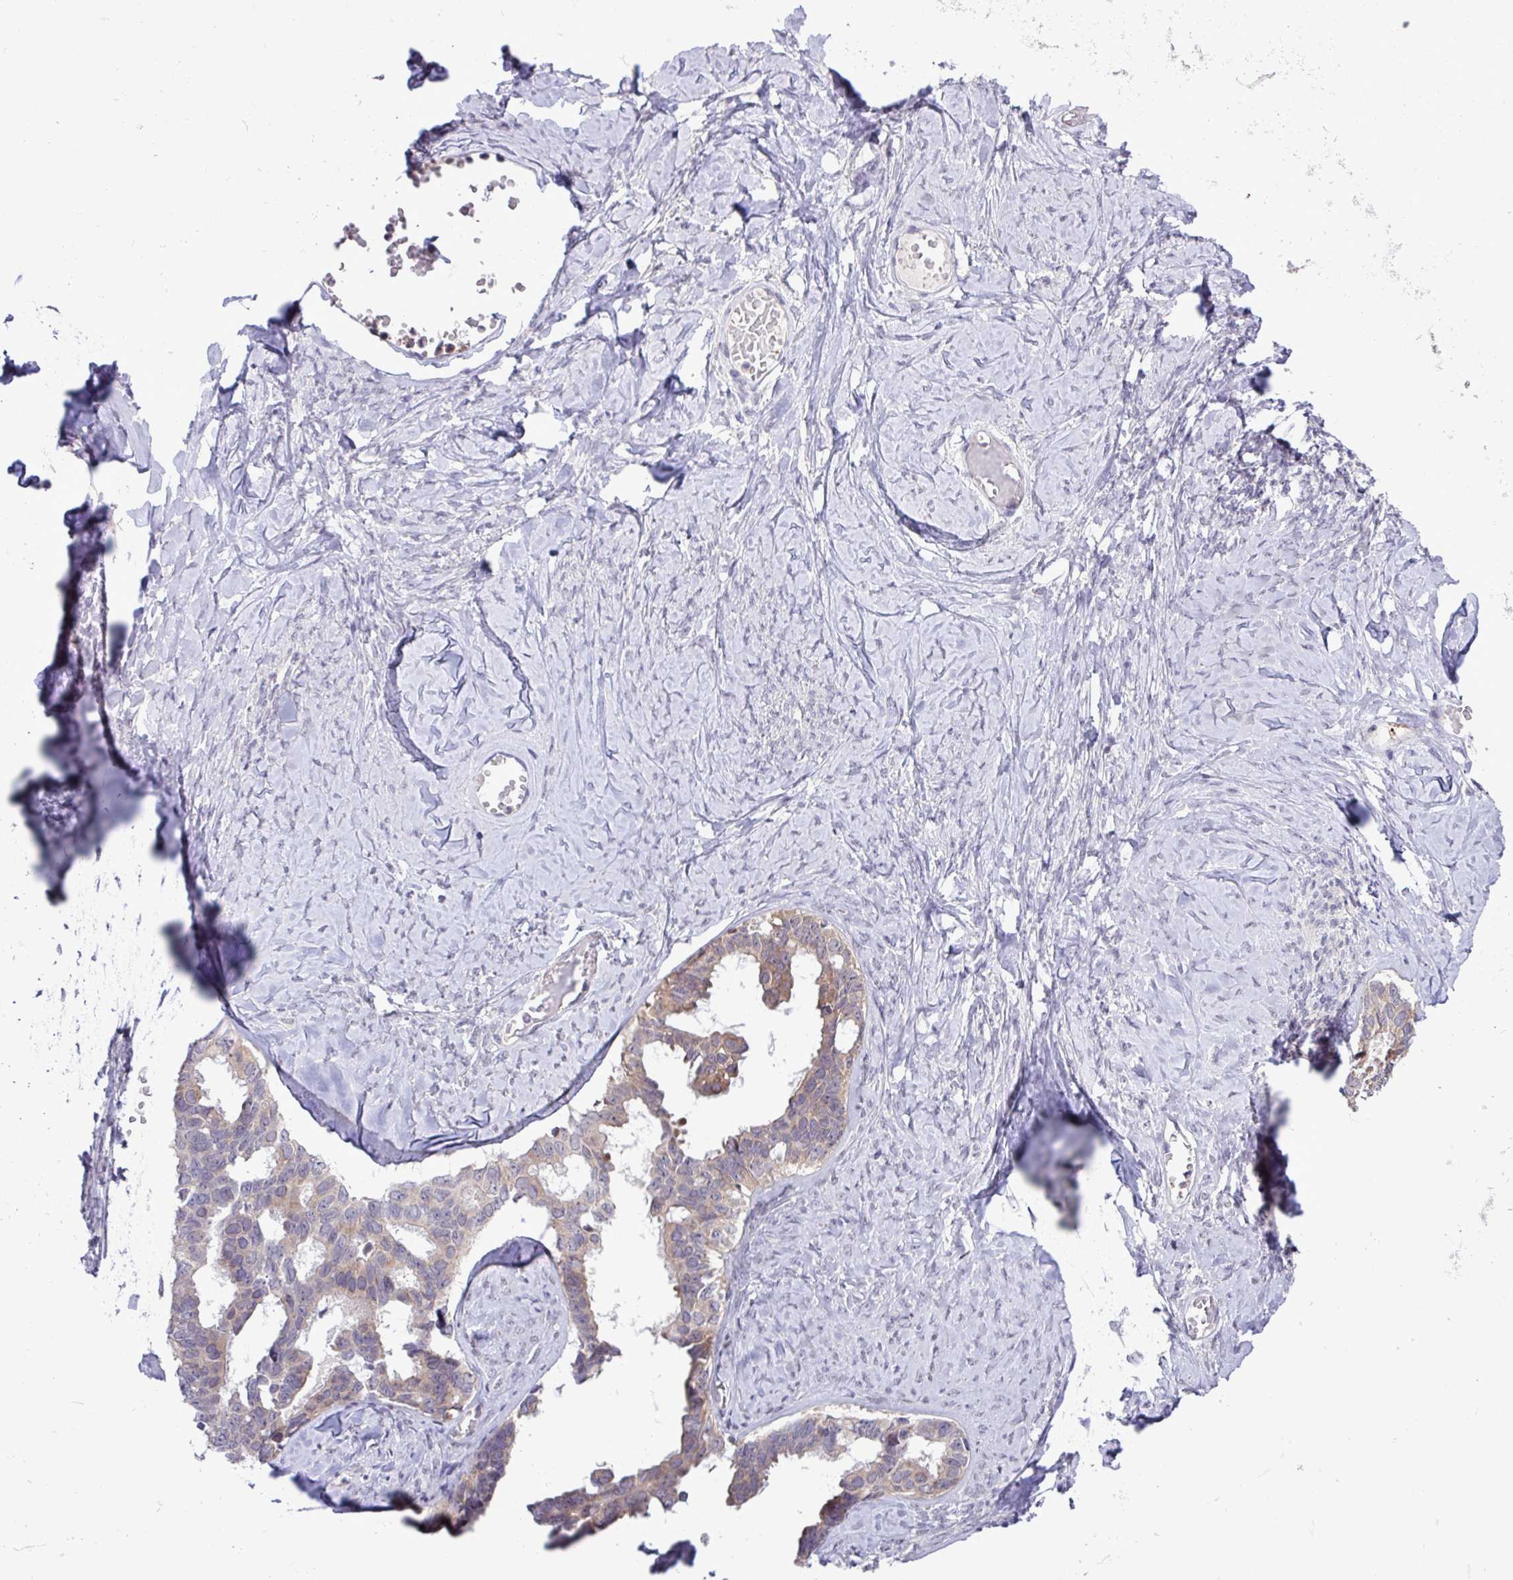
{"staining": {"intensity": "weak", "quantity": "25%-75%", "location": "cytoplasmic/membranous"}, "tissue": "ovarian cancer", "cell_type": "Tumor cells", "image_type": "cancer", "snomed": [{"axis": "morphology", "description": "Cystadenocarcinoma, serous, NOS"}, {"axis": "topography", "description": "Ovary"}], "caption": "An image of ovarian serous cystadenocarcinoma stained for a protein displays weak cytoplasmic/membranous brown staining in tumor cells. Immunohistochemistry stains the protein of interest in brown and the nuclei are stained blue.", "gene": "RTL3", "patient": {"sex": "female", "age": 69}}